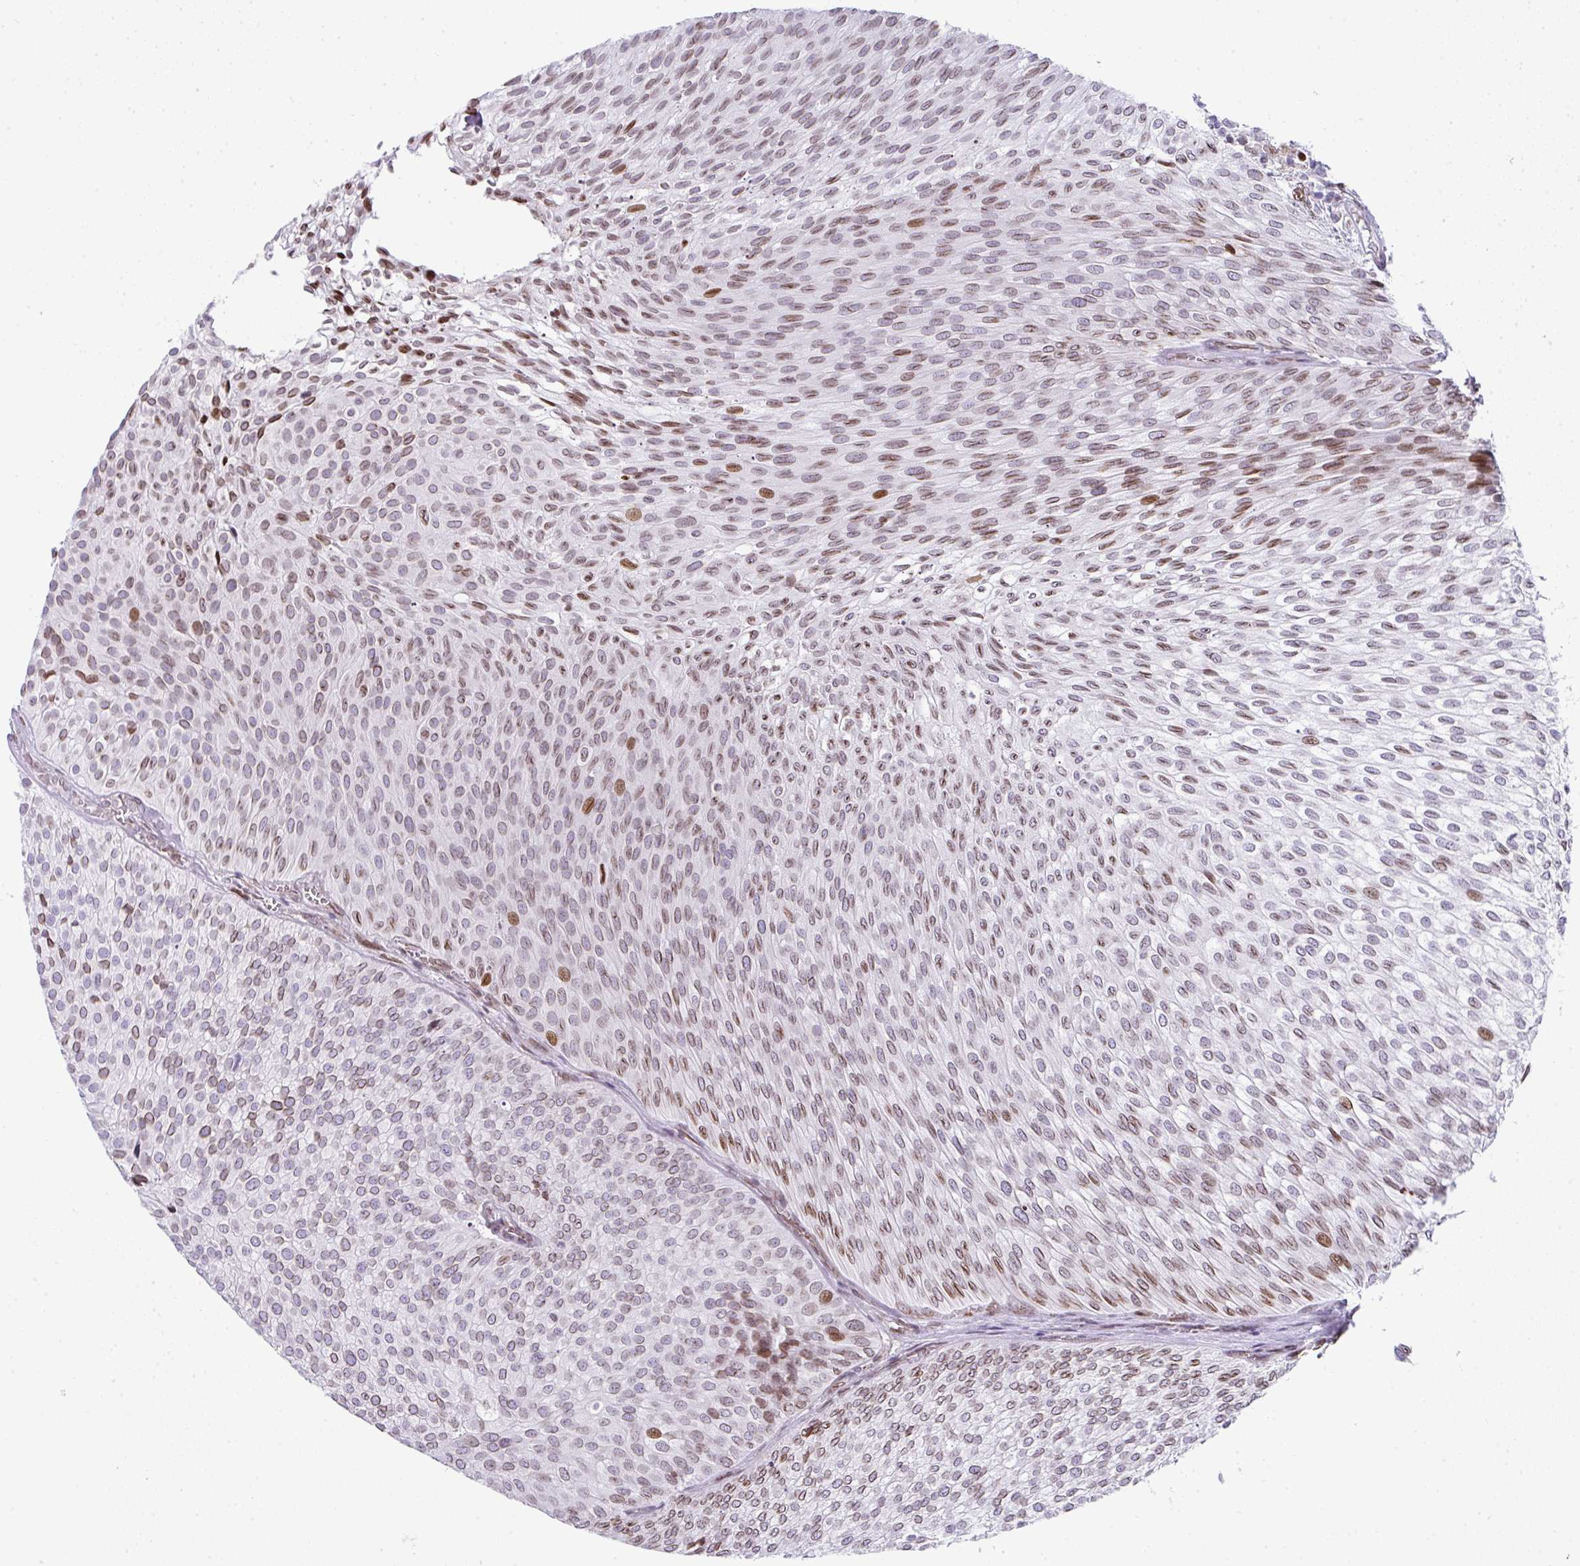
{"staining": {"intensity": "moderate", "quantity": "25%-75%", "location": "nuclear"}, "tissue": "urothelial cancer", "cell_type": "Tumor cells", "image_type": "cancer", "snomed": [{"axis": "morphology", "description": "Urothelial carcinoma, Low grade"}, {"axis": "topography", "description": "Urinary bladder"}], "caption": "High-power microscopy captured an IHC histopathology image of low-grade urothelial carcinoma, revealing moderate nuclear expression in about 25%-75% of tumor cells.", "gene": "PLK1", "patient": {"sex": "male", "age": 91}}